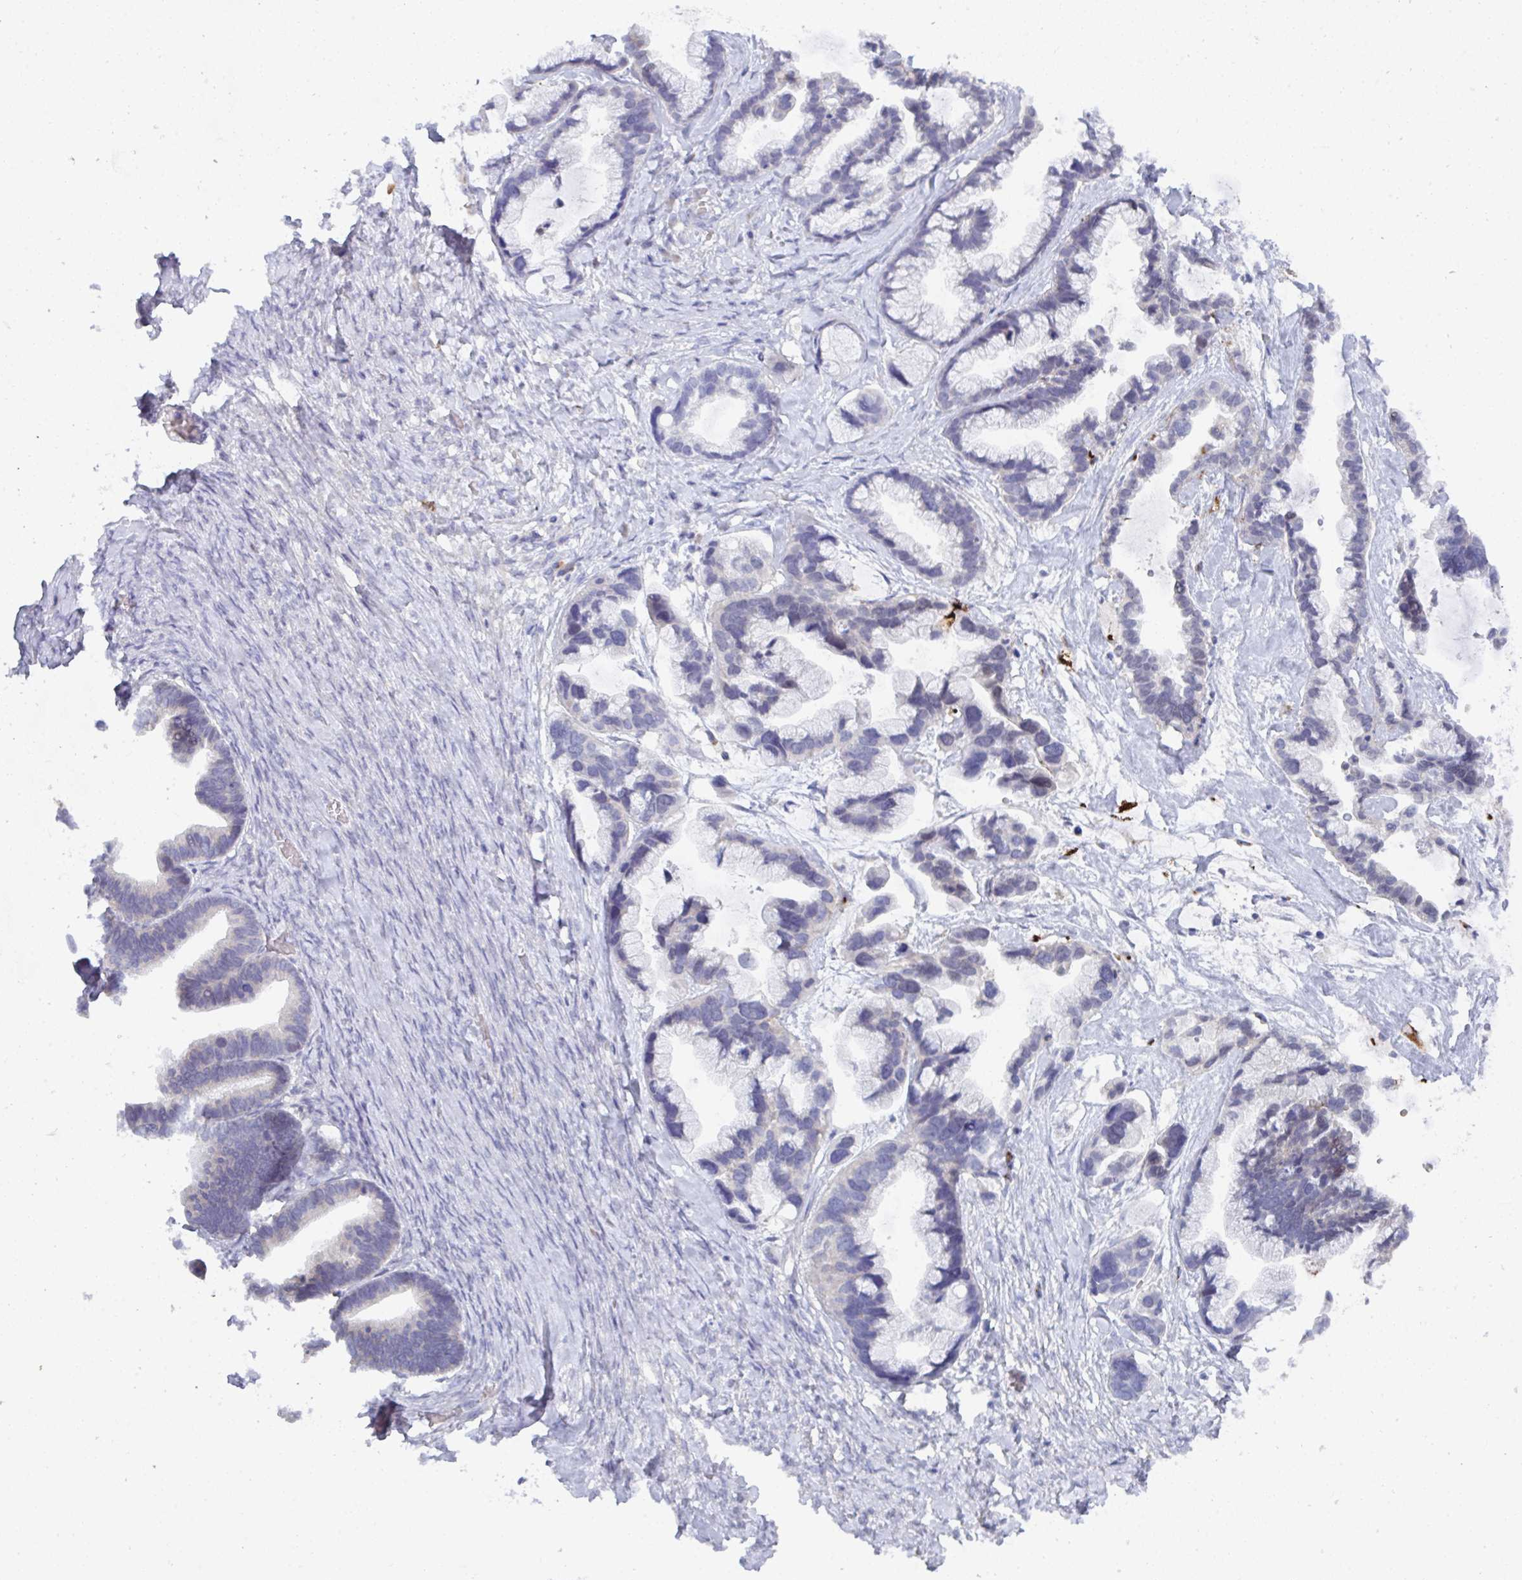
{"staining": {"intensity": "negative", "quantity": "none", "location": "none"}, "tissue": "ovarian cancer", "cell_type": "Tumor cells", "image_type": "cancer", "snomed": [{"axis": "morphology", "description": "Cystadenocarcinoma, serous, NOS"}, {"axis": "topography", "description": "Ovary"}], "caption": "Tumor cells show no significant expression in ovarian serous cystadenocarcinoma.", "gene": "KCNK5", "patient": {"sex": "female", "age": 56}}